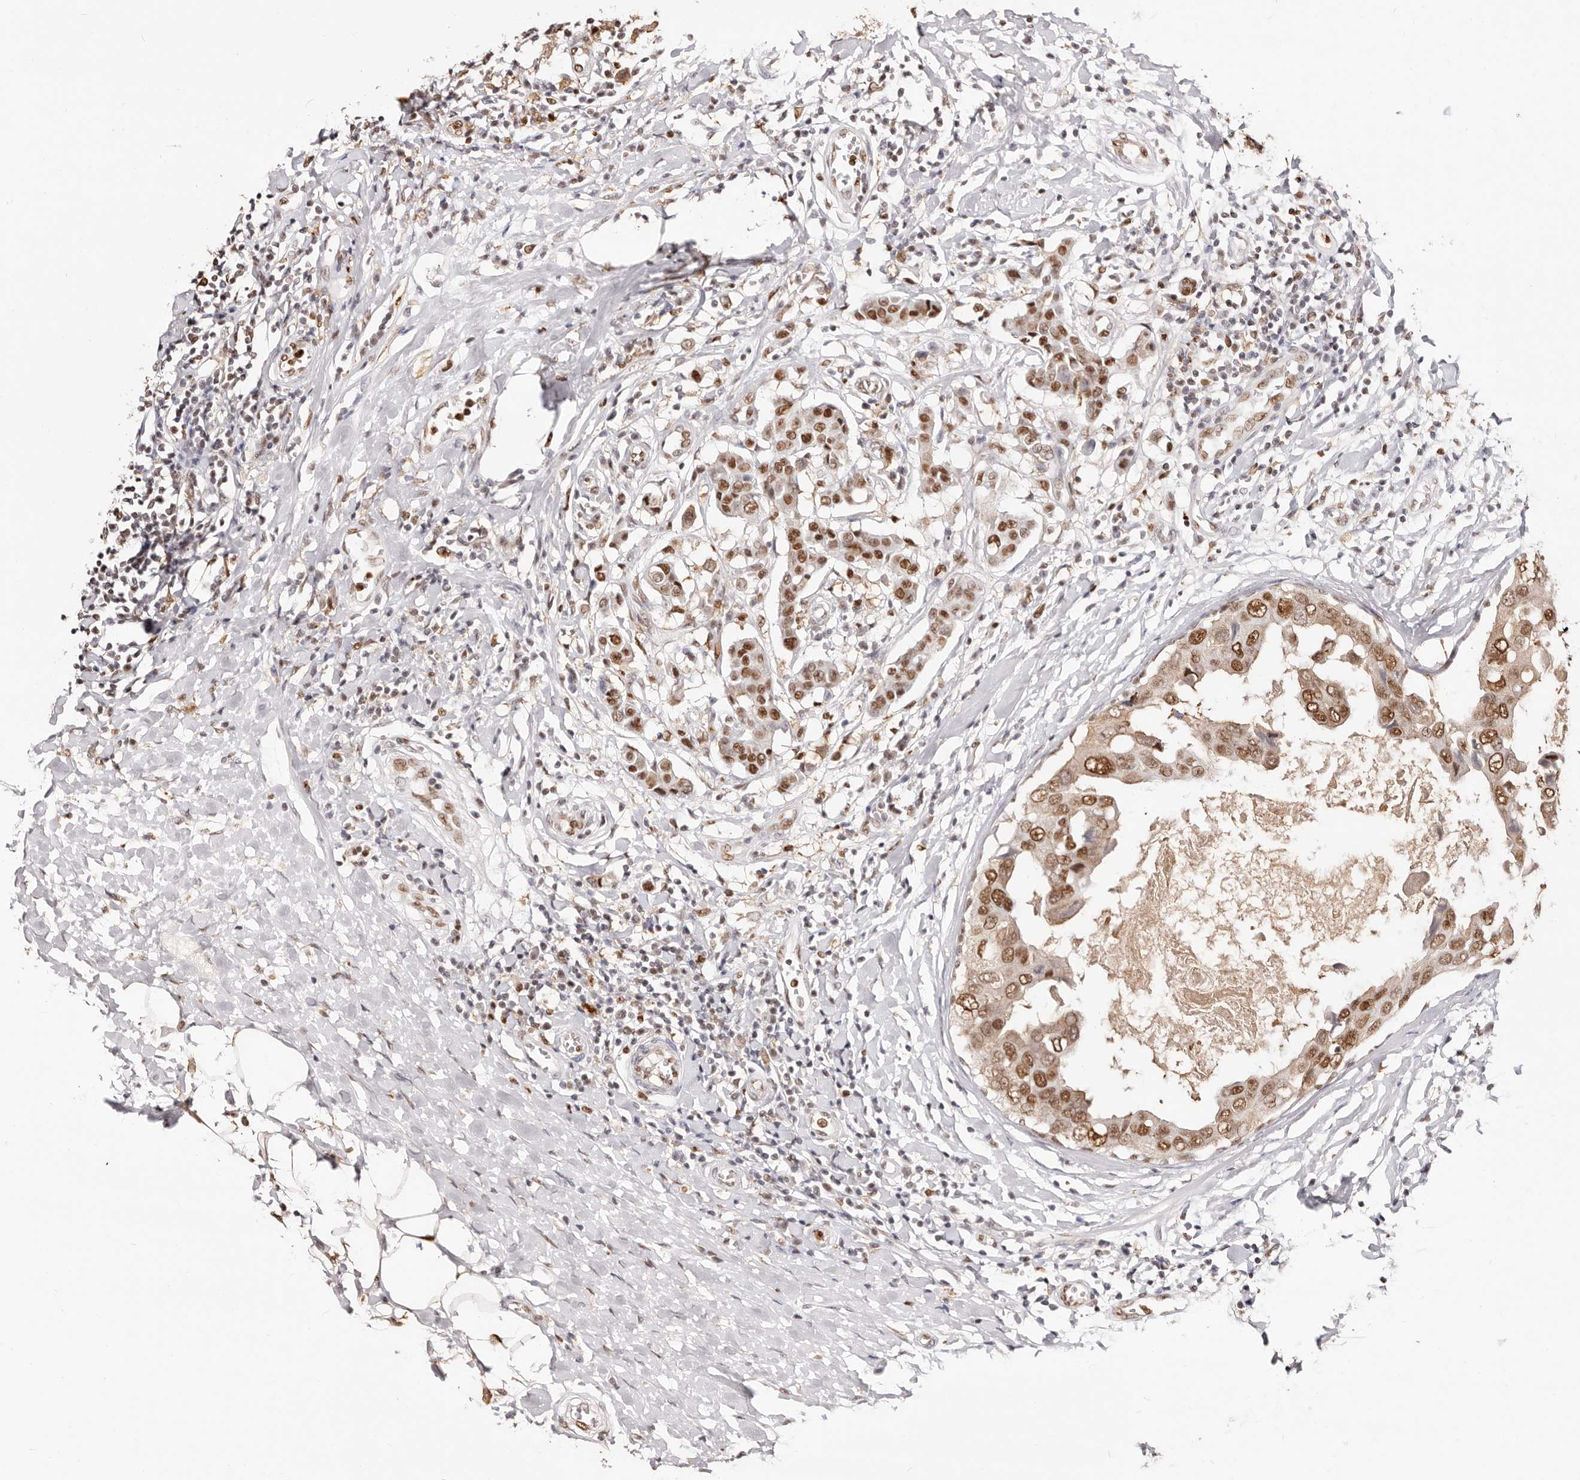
{"staining": {"intensity": "moderate", "quantity": ">75%", "location": "nuclear"}, "tissue": "breast cancer", "cell_type": "Tumor cells", "image_type": "cancer", "snomed": [{"axis": "morphology", "description": "Duct carcinoma"}, {"axis": "topography", "description": "Breast"}], "caption": "Immunohistochemical staining of human breast cancer shows moderate nuclear protein positivity in approximately >75% of tumor cells.", "gene": "TKT", "patient": {"sex": "female", "age": 27}}